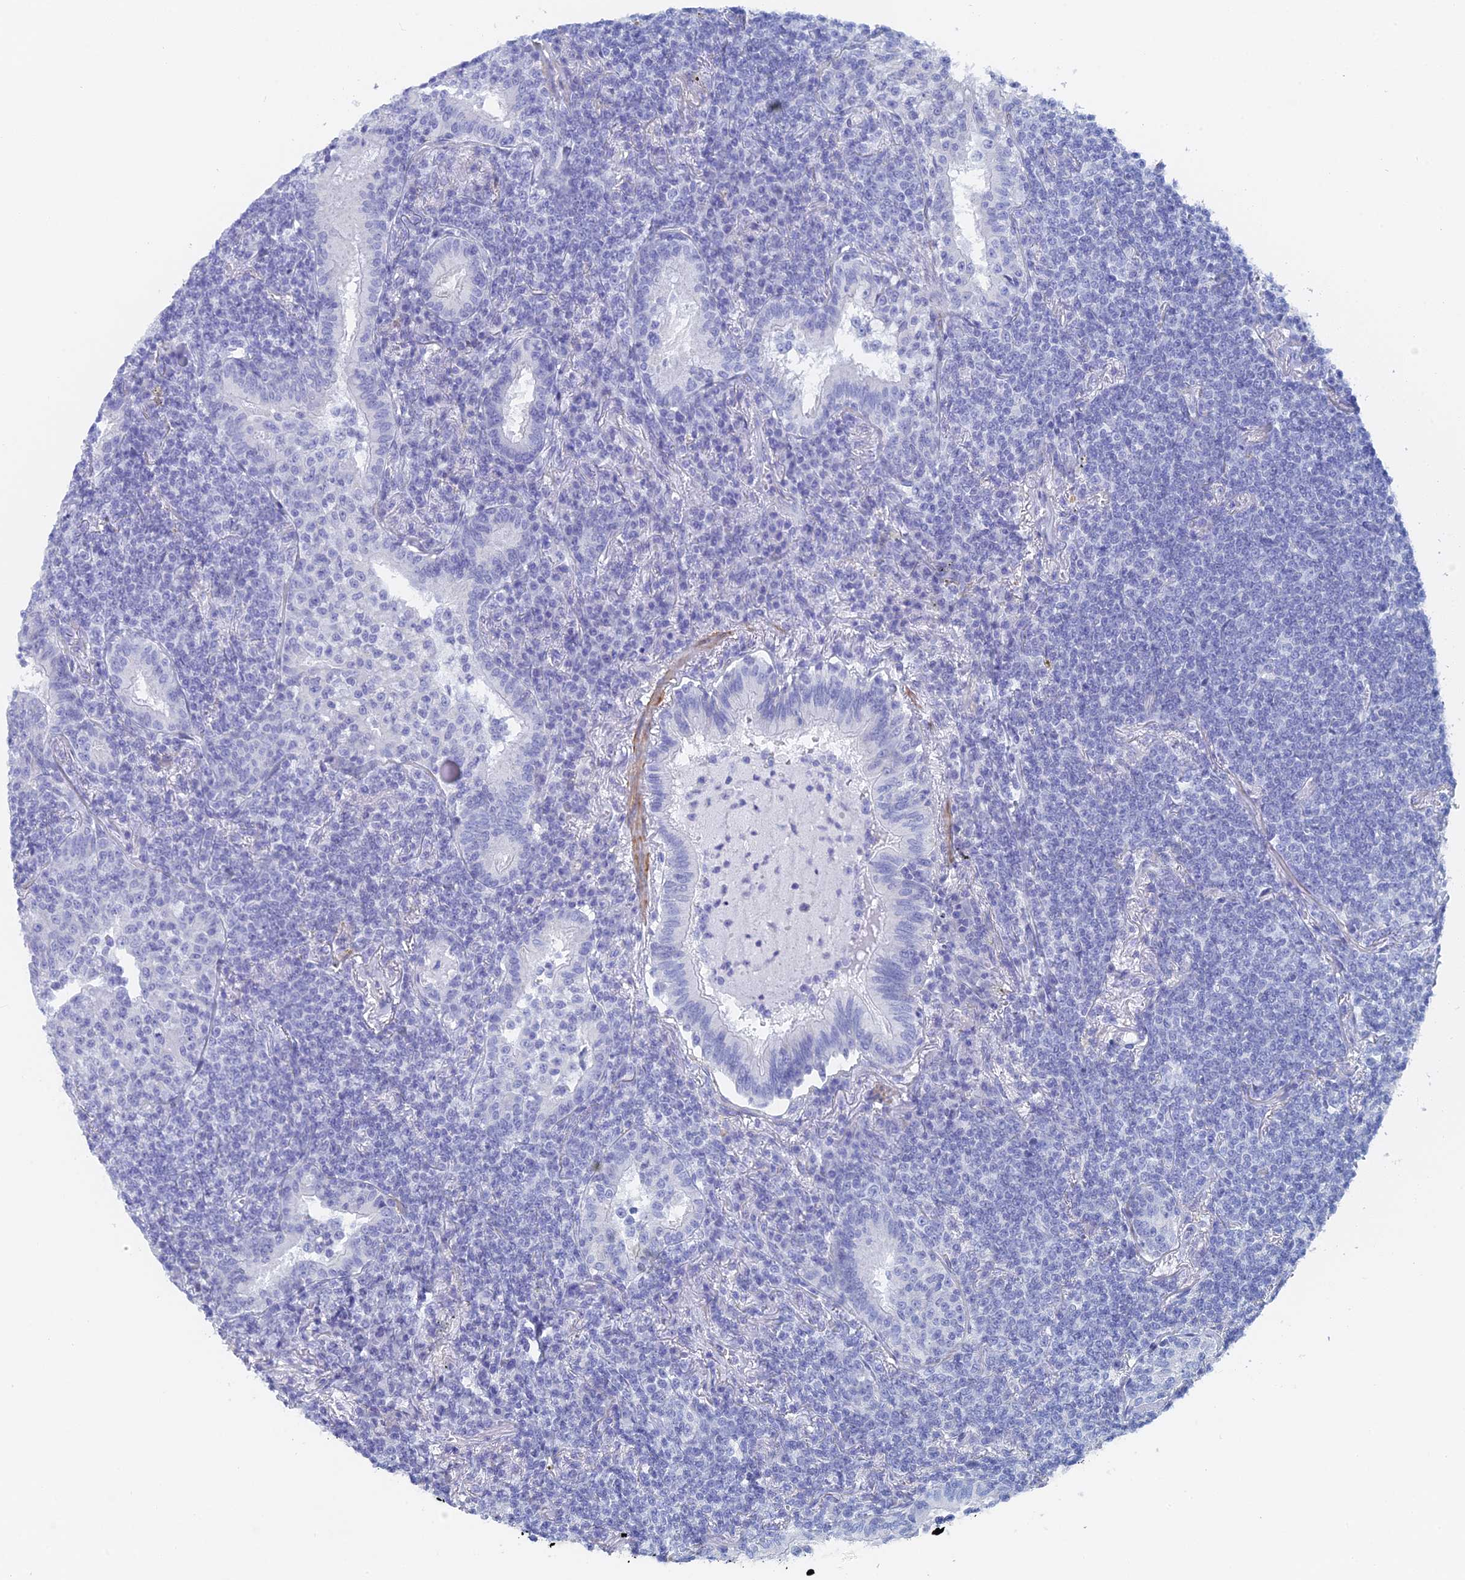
{"staining": {"intensity": "negative", "quantity": "none", "location": "none"}, "tissue": "lymphoma", "cell_type": "Tumor cells", "image_type": "cancer", "snomed": [{"axis": "morphology", "description": "Malignant lymphoma, non-Hodgkin's type, Low grade"}, {"axis": "topography", "description": "Lung"}], "caption": "Human lymphoma stained for a protein using immunohistochemistry (IHC) reveals no positivity in tumor cells.", "gene": "KCNK18", "patient": {"sex": "female", "age": 71}}